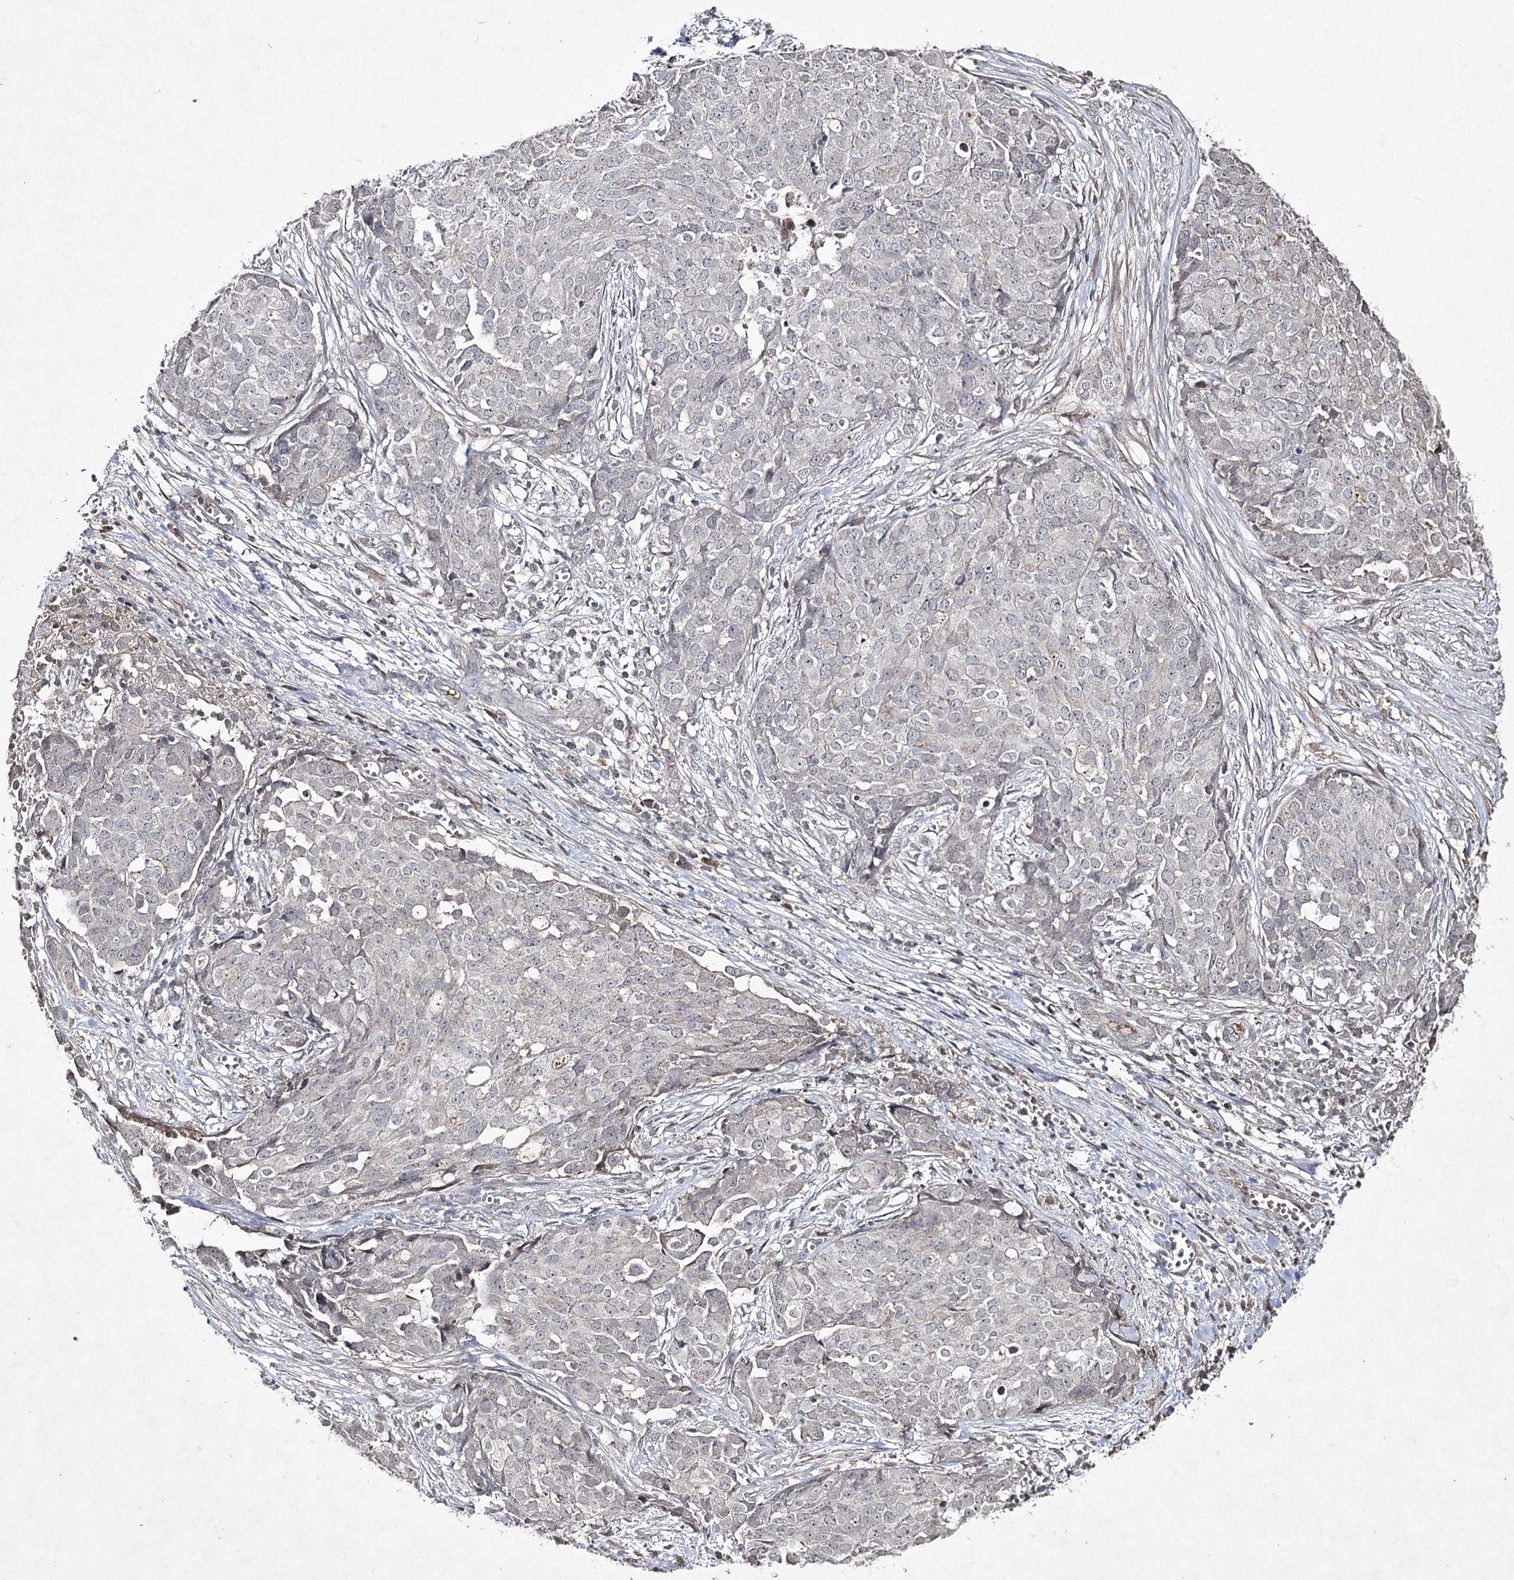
{"staining": {"intensity": "negative", "quantity": "none", "location": "none"}, "tissue": "ovarian cancer", "cell_type": "Tumor cells", "image_type": "cancer", "snomed": [{"axis": "morphology", "description": "Cystadenocarcinoma, serous, NOS"}, {"axis": "topography", "description": "Soft tissue"}, {"axis": "topography", "description": "Ovary"}], "caption": "Tumor cells are negative for protein expression in human ovarian serous cystadenocarcinoma.", "gene": "SYNGR3", "patient": {"sex": "female", "age": 57}}